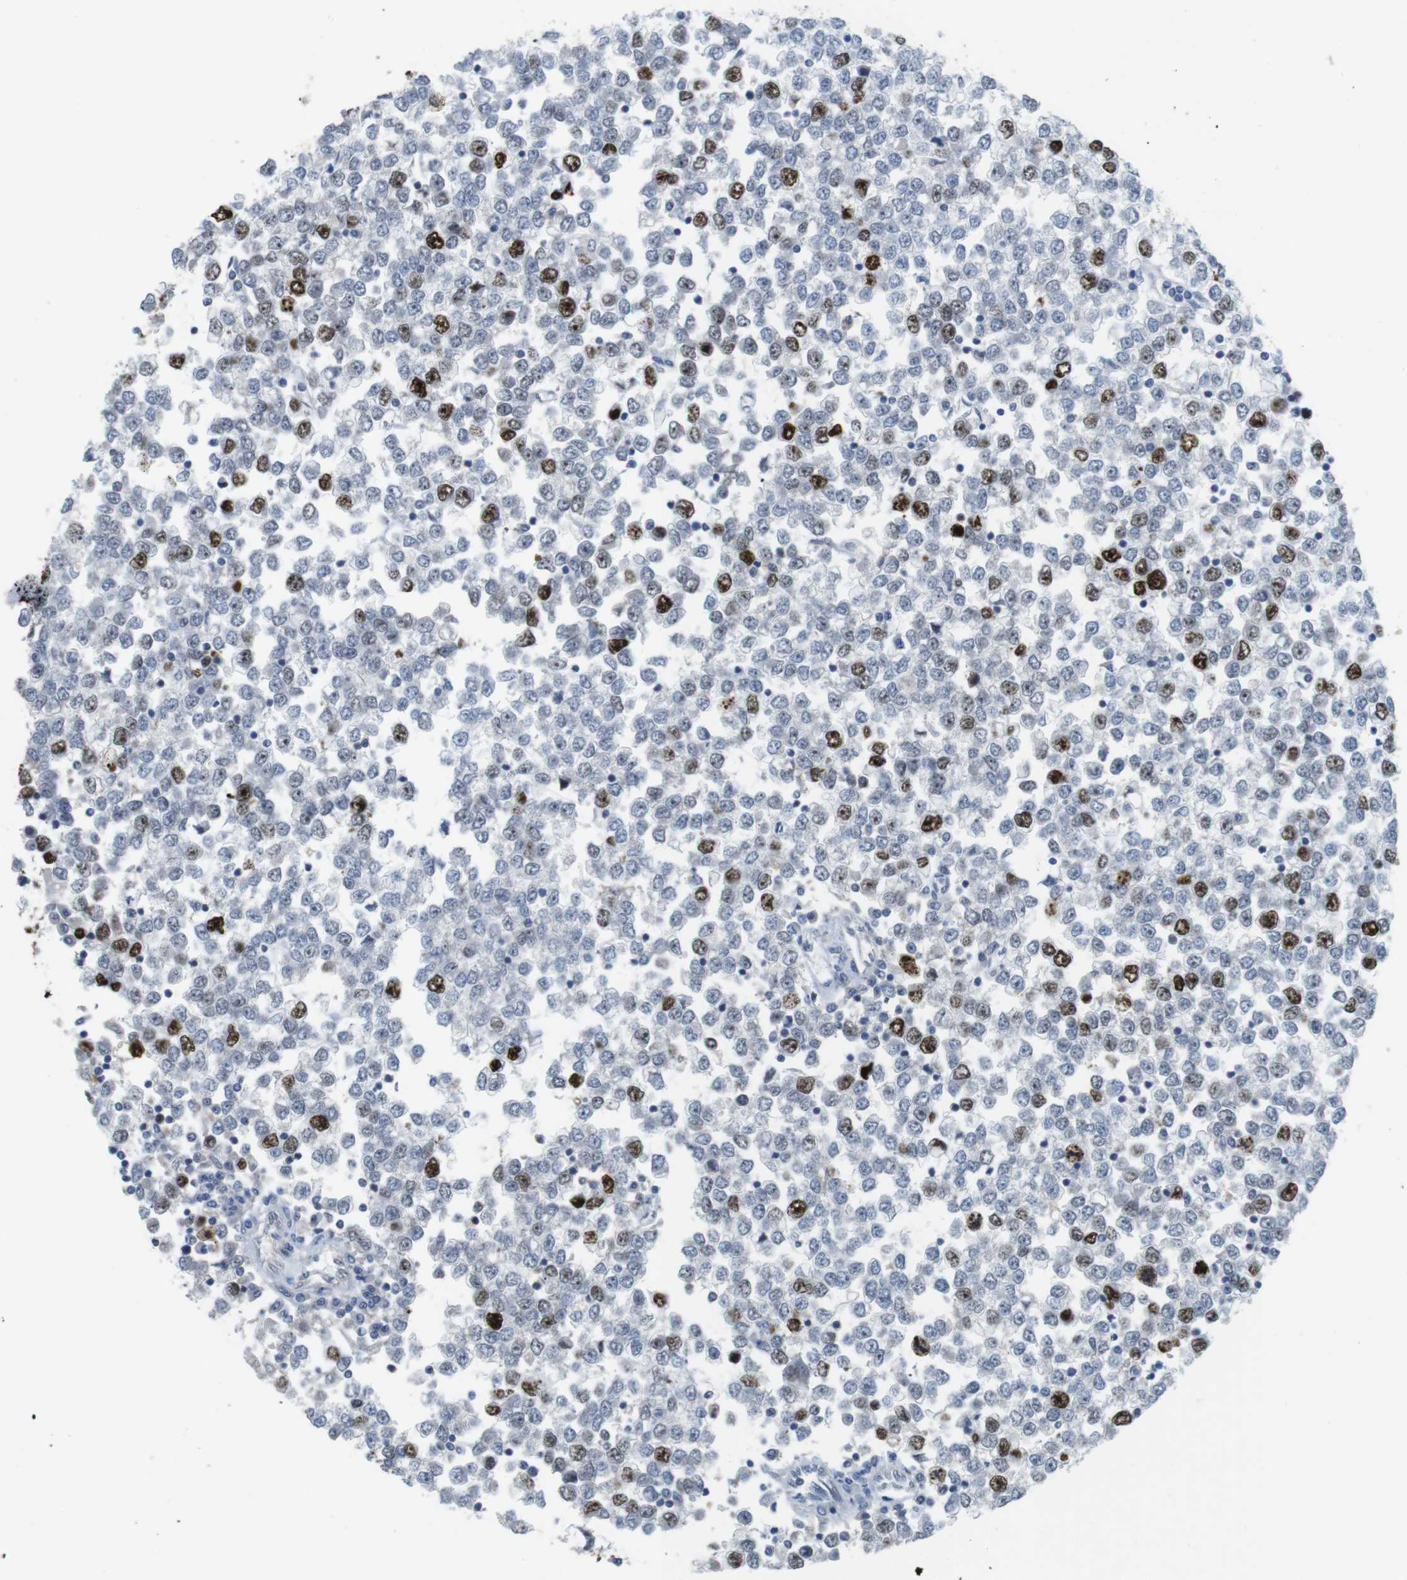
{"staining": {"intensity": "strong", "quantity": "<25%", "location": "nuclear"}, "tissue": "testis cancer", "cell_type": "Tumor cells", "image_type": "cancer", "snomed": [{"axis": "morphology", "description": "Seminoma, NOS"}, {"axis": "topography", "description": "Testis"}], "caption": "An image of seminoma (testis) stained for a protein demonstrates strong nuclear brown staining in tumor cells.", "gene": "KPNA2", "patient": {"sex": "male", "age": 65}}